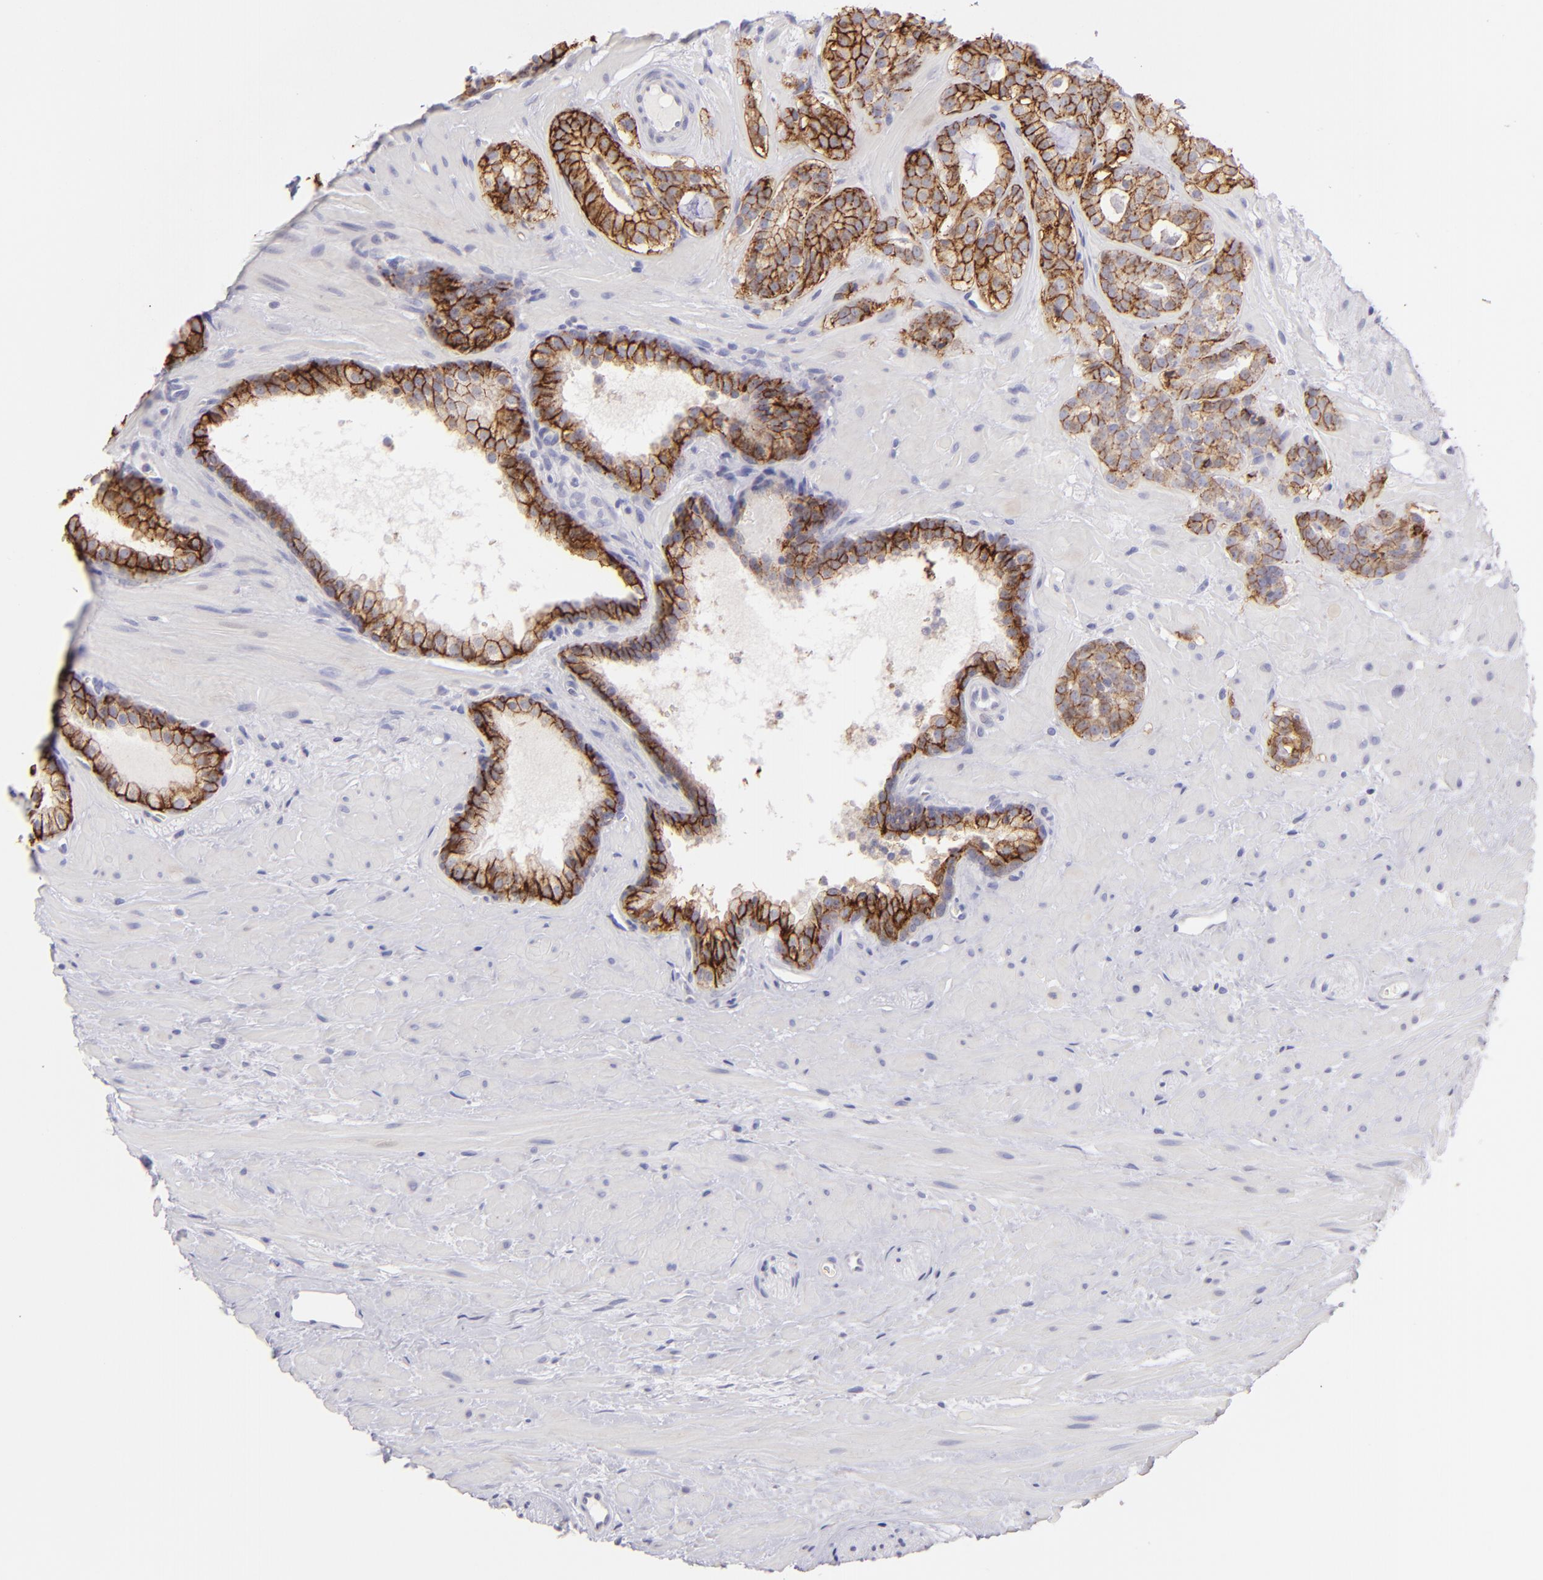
{"staining": {"intensity": "strong", "quantity": ">75%", "location": "cytoplasmic/membranous"}, "tissue": "prostate cancer", "cell_type": "Tumor cells", "image_type": "cancer", "snomed": [{"axis": "morphology", "description": "Adenocarcinoma, Low grade"}, {"axis": "topography", "description": "Prostate"}], "caption": "Prostate cancer was stained to show a protein in brown. There is high levels of strong cytoplasmic/membranous staining in about >75% of tumor cells.", "gene": "CLDN4", "patient": {"sex": "male", "age": 57}}